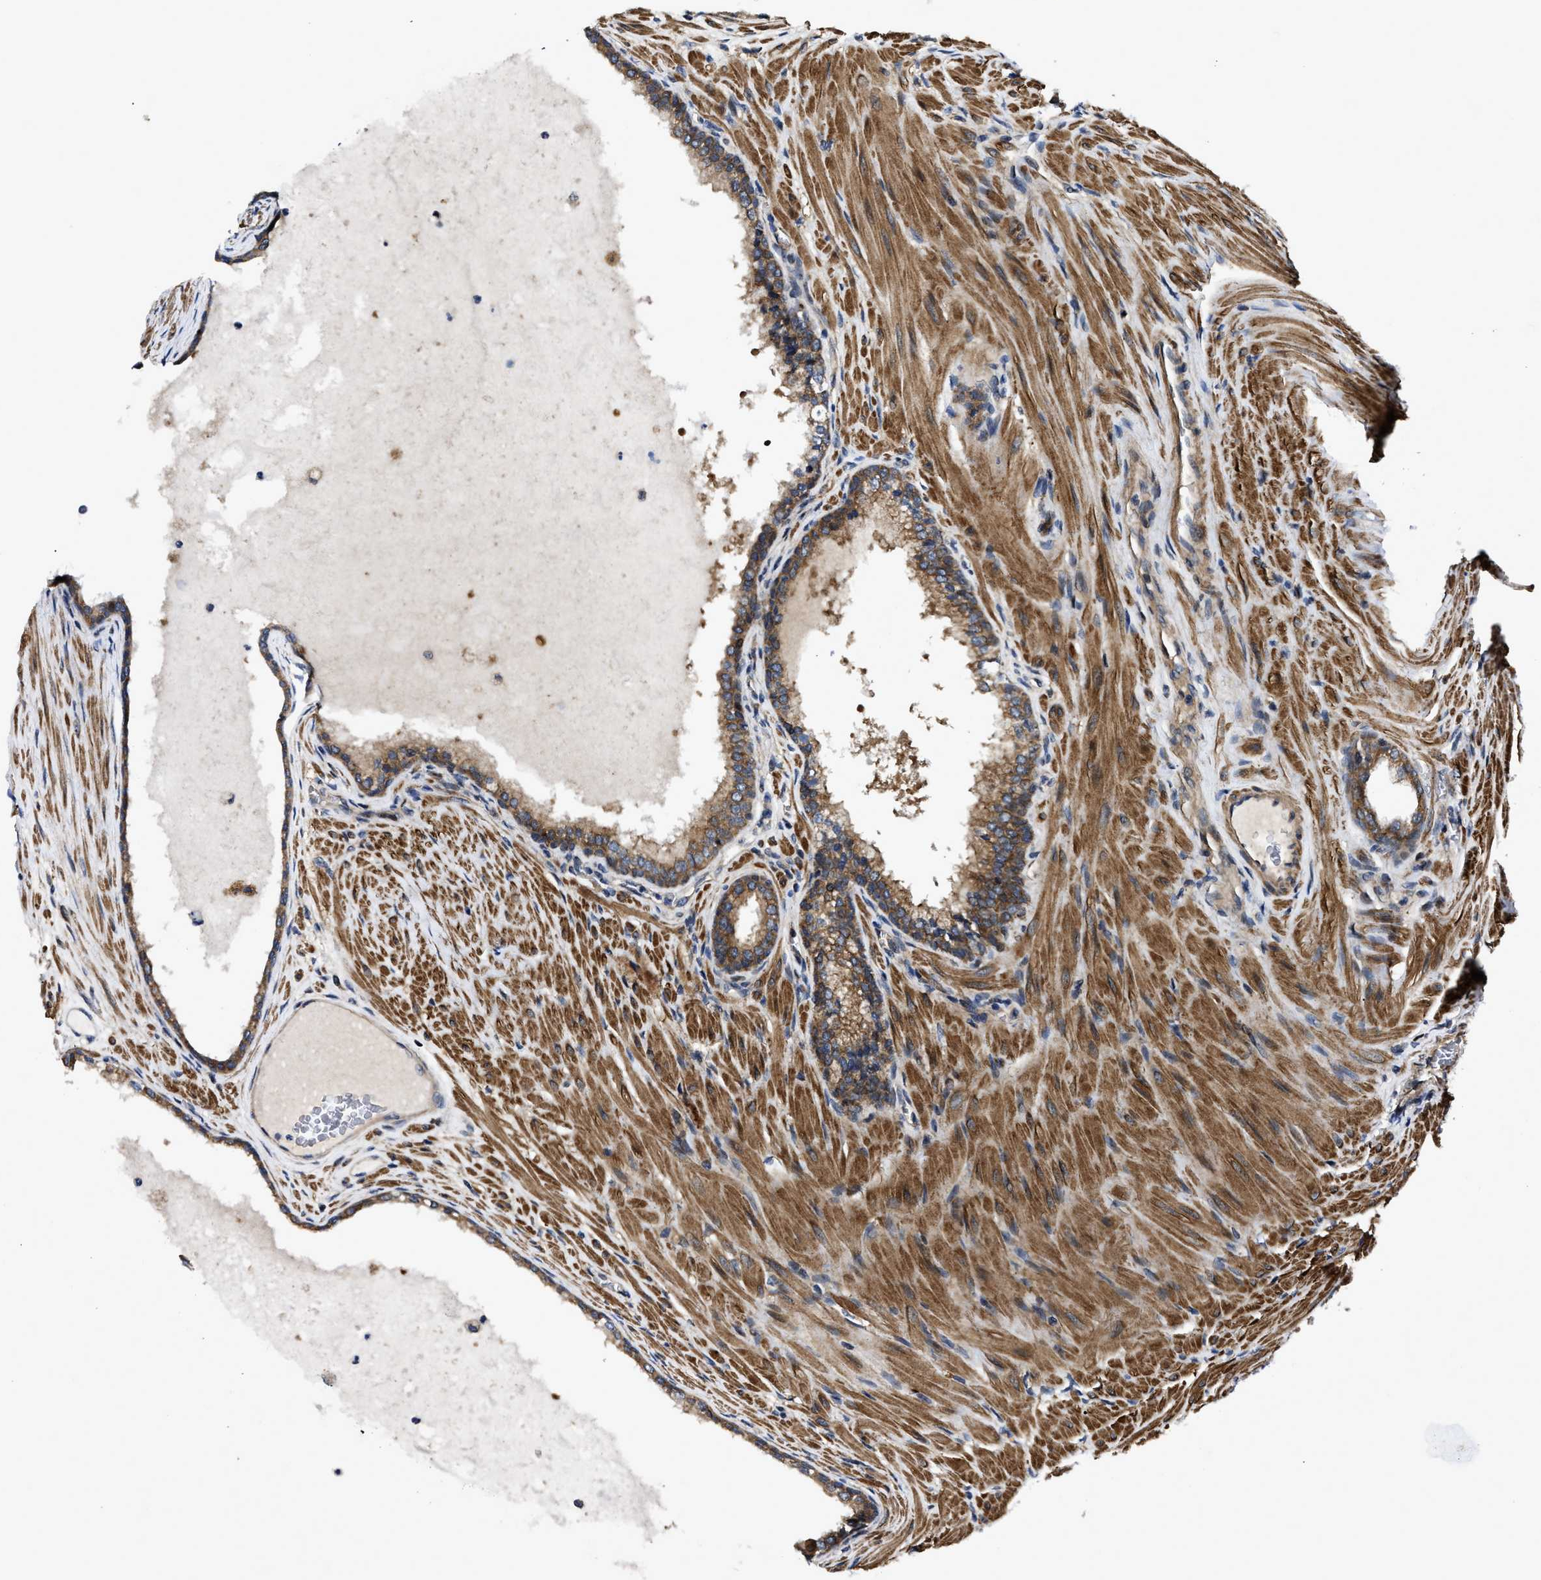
{"staining": {"intensity": "moderate", "quantity": ">75%", "location": "cytoplasmic/membranous"}, "tissue": "prostate cancer", "cell_type": "Tumor cells", "image_type": "cancer", "snomed": [{"axis": "morphology", "description": "Adenocarcinoma, Low grade"}, {"axis": "topography", "description": "Prostate"}], "caption": "A photomicrograph of human adenocarcinoma (low-grade) (prostate) stained for a protein reveals moderate cytoplasmic/membranous brown staining in tumor cells. The protein is shown in brown color, while the nuclei are stained blue.", "gene": "PPWD1", "patient": {"sex": "male", "age": 70}}